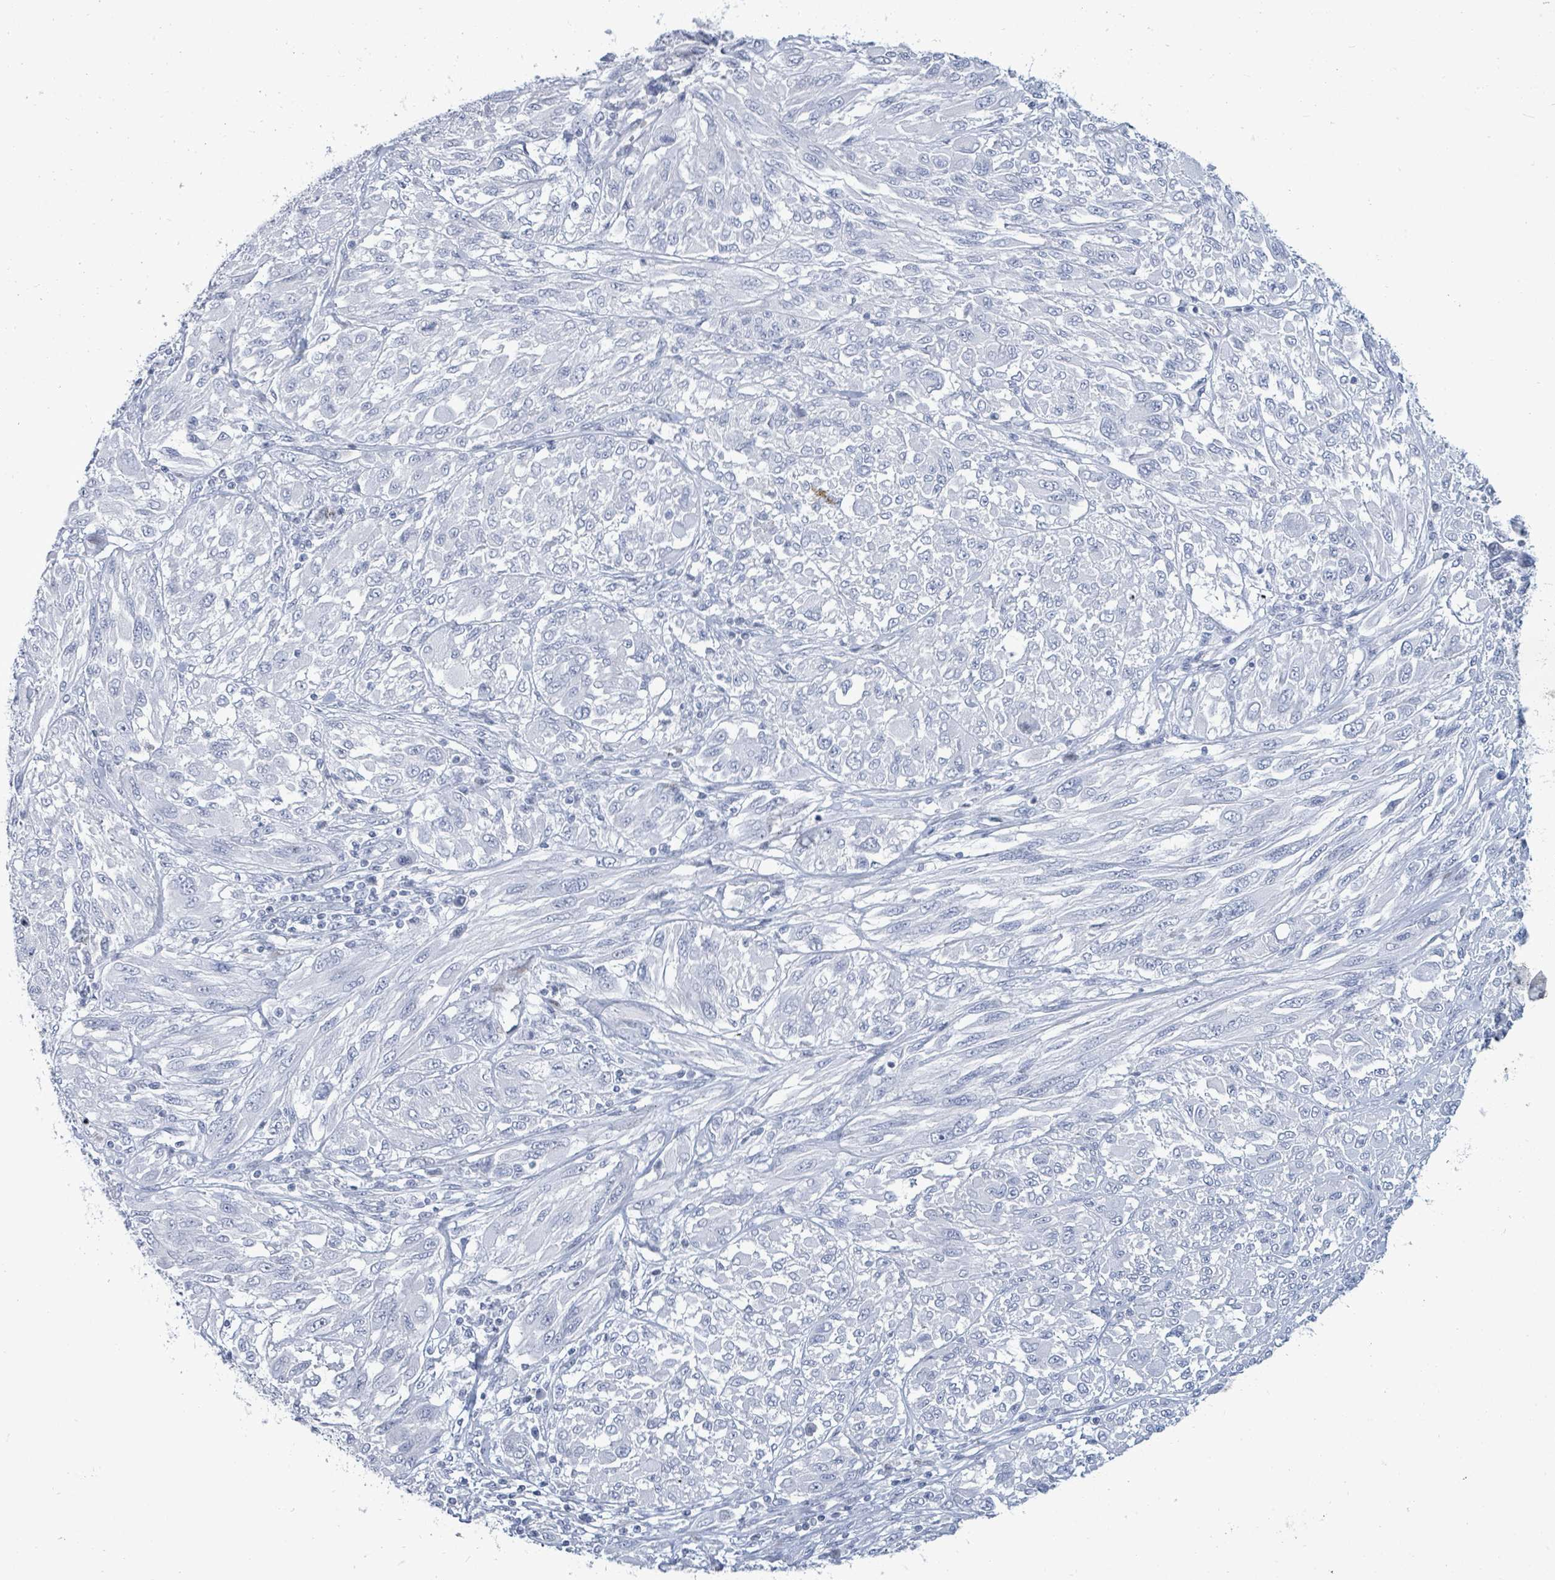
{"staining": {"intensity": "negative", "quantity": "none", "location": "none"}, "tissue": "melanoma", "cell_type": "Tumor cells", "image_type": "cancer", "snomed": [{"axis": "morphology", "description": "Malignant melanoma, NOS"}, {"axis": "topography", "description": "Skin"}], "caption": "DAB immunohistochemical staining of human melanoma exhibits no significant staining in tumor cells.", "gene": "MALL", "patient": {"sex": "female", "age": 91}}